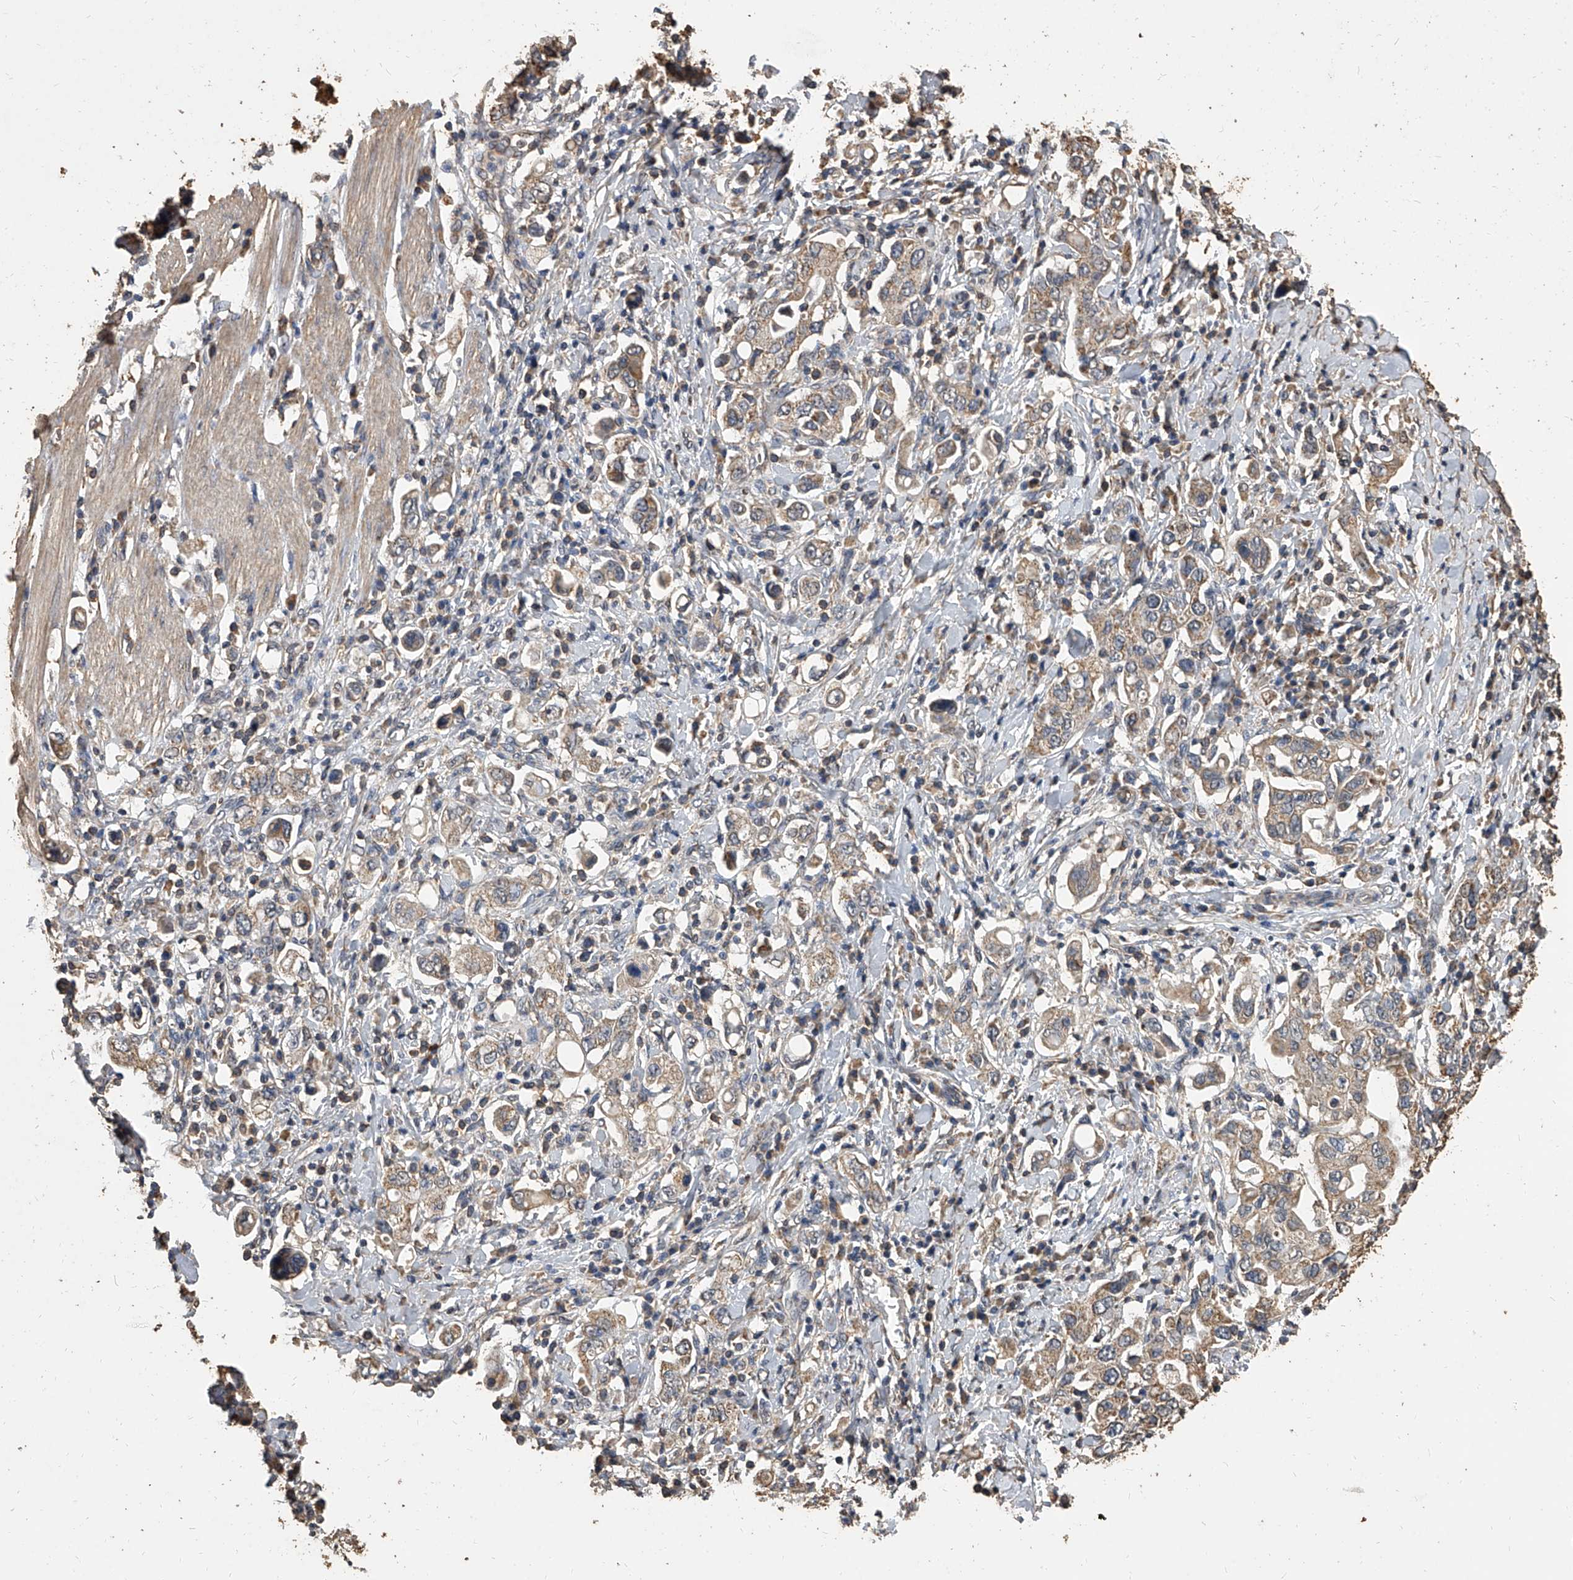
{"staining": {"intensity": "moderate", "quantity": ">75%", "location": "cytoplasmic/membranous"}, "tissue": "stomach cancer", "cell_type": "Tumor cells", "image_type": "cancer", "snomed": [{"axis": "morphology", "description": "Adenocarcinoma, NOS"}, {"axis": "topography", "description": "Stomach, upper"}], "caption": "Adenocarcinoma (stomach) stained for a protein shows moderate cytoplasmic/membranous positivity in tumor cells. Nuclei are stained in blue.", "gene": "MRPL28", "patient": {"sex": "male", "age": 62}}